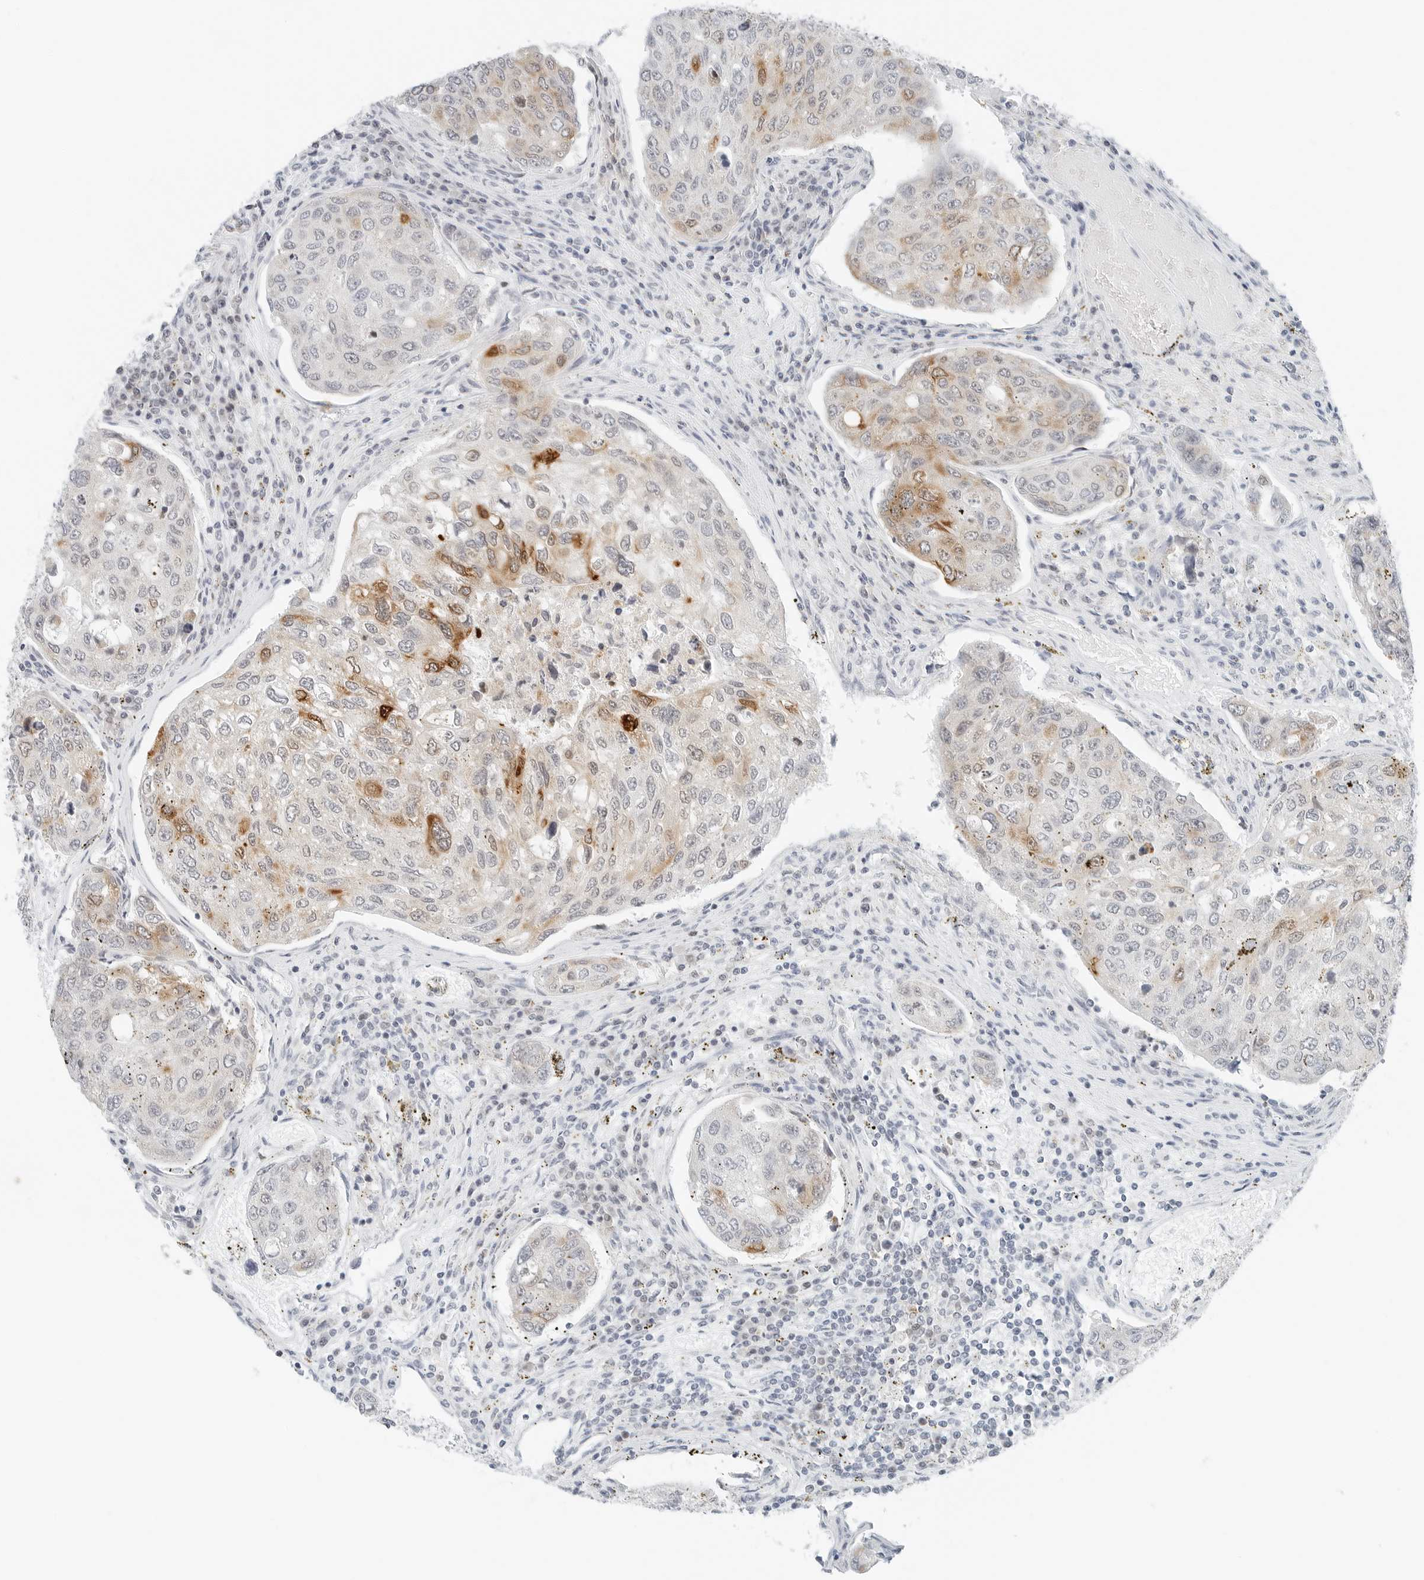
{"staining": {"intensity": "moderate", "quantity": "<25%", "location": "cytoplasmic/membranous"}, "tissue": "urothelial cancer", "cell_type": "Tumor cells", "image_type": "cancer", "snomed": [{"axis": "morphology", "description": "Urothelial carcinoma, High grade"}, {"axis": "topography", "description": "Lymph node"}, {"axis": "topography", "description": "Urinary bladder"}], "caption": "Moderate cytoplasmic/membranous staining for a protein is present in about <25% of tumor cells of urothelial cancer using IHC.", "gene": "CCSAP", "patient": {"sex": "male", "age": 51}}